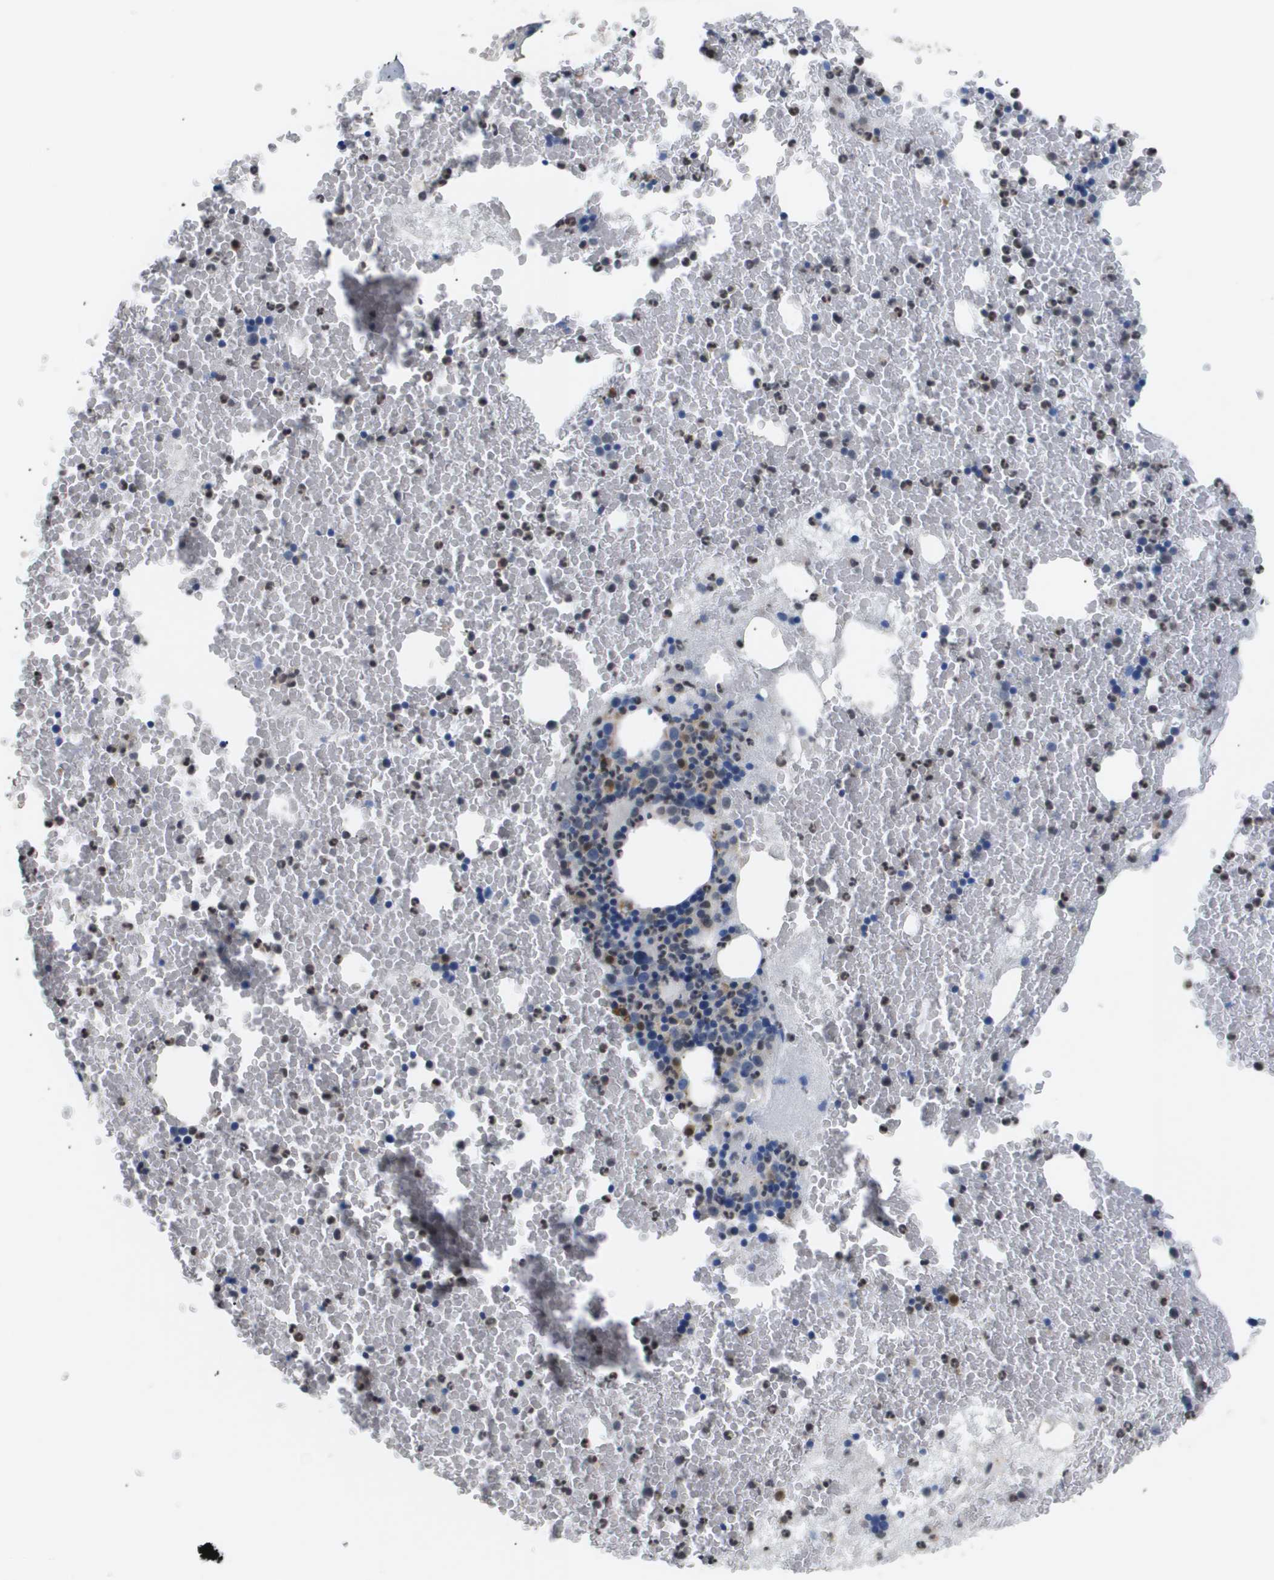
{"staining": {"intensity": "moderate", "quantity": "<25%", "location": "cytoplasmic/membranous,nuclear"}, "tissue": "bone marrow", "cell_type": "Hematopoietic cells", "image_type": "normal", "snomed": [{"axis": "morphology", "description": "Normal tissue, NOS"}, {"axis": "morphology", "description": "Inflammation, NOS"}, {"axis": "topography", "description": "Bone marrow"}], "caption": "Protein expression analysis of normal bone marrow demonstrates moderate cytoplasmic/membranous,nuclear expression in about <25% of hematopoietic cells.", "gene": "AKR1A1", "patient": {"sex": "male", "age": 63}}